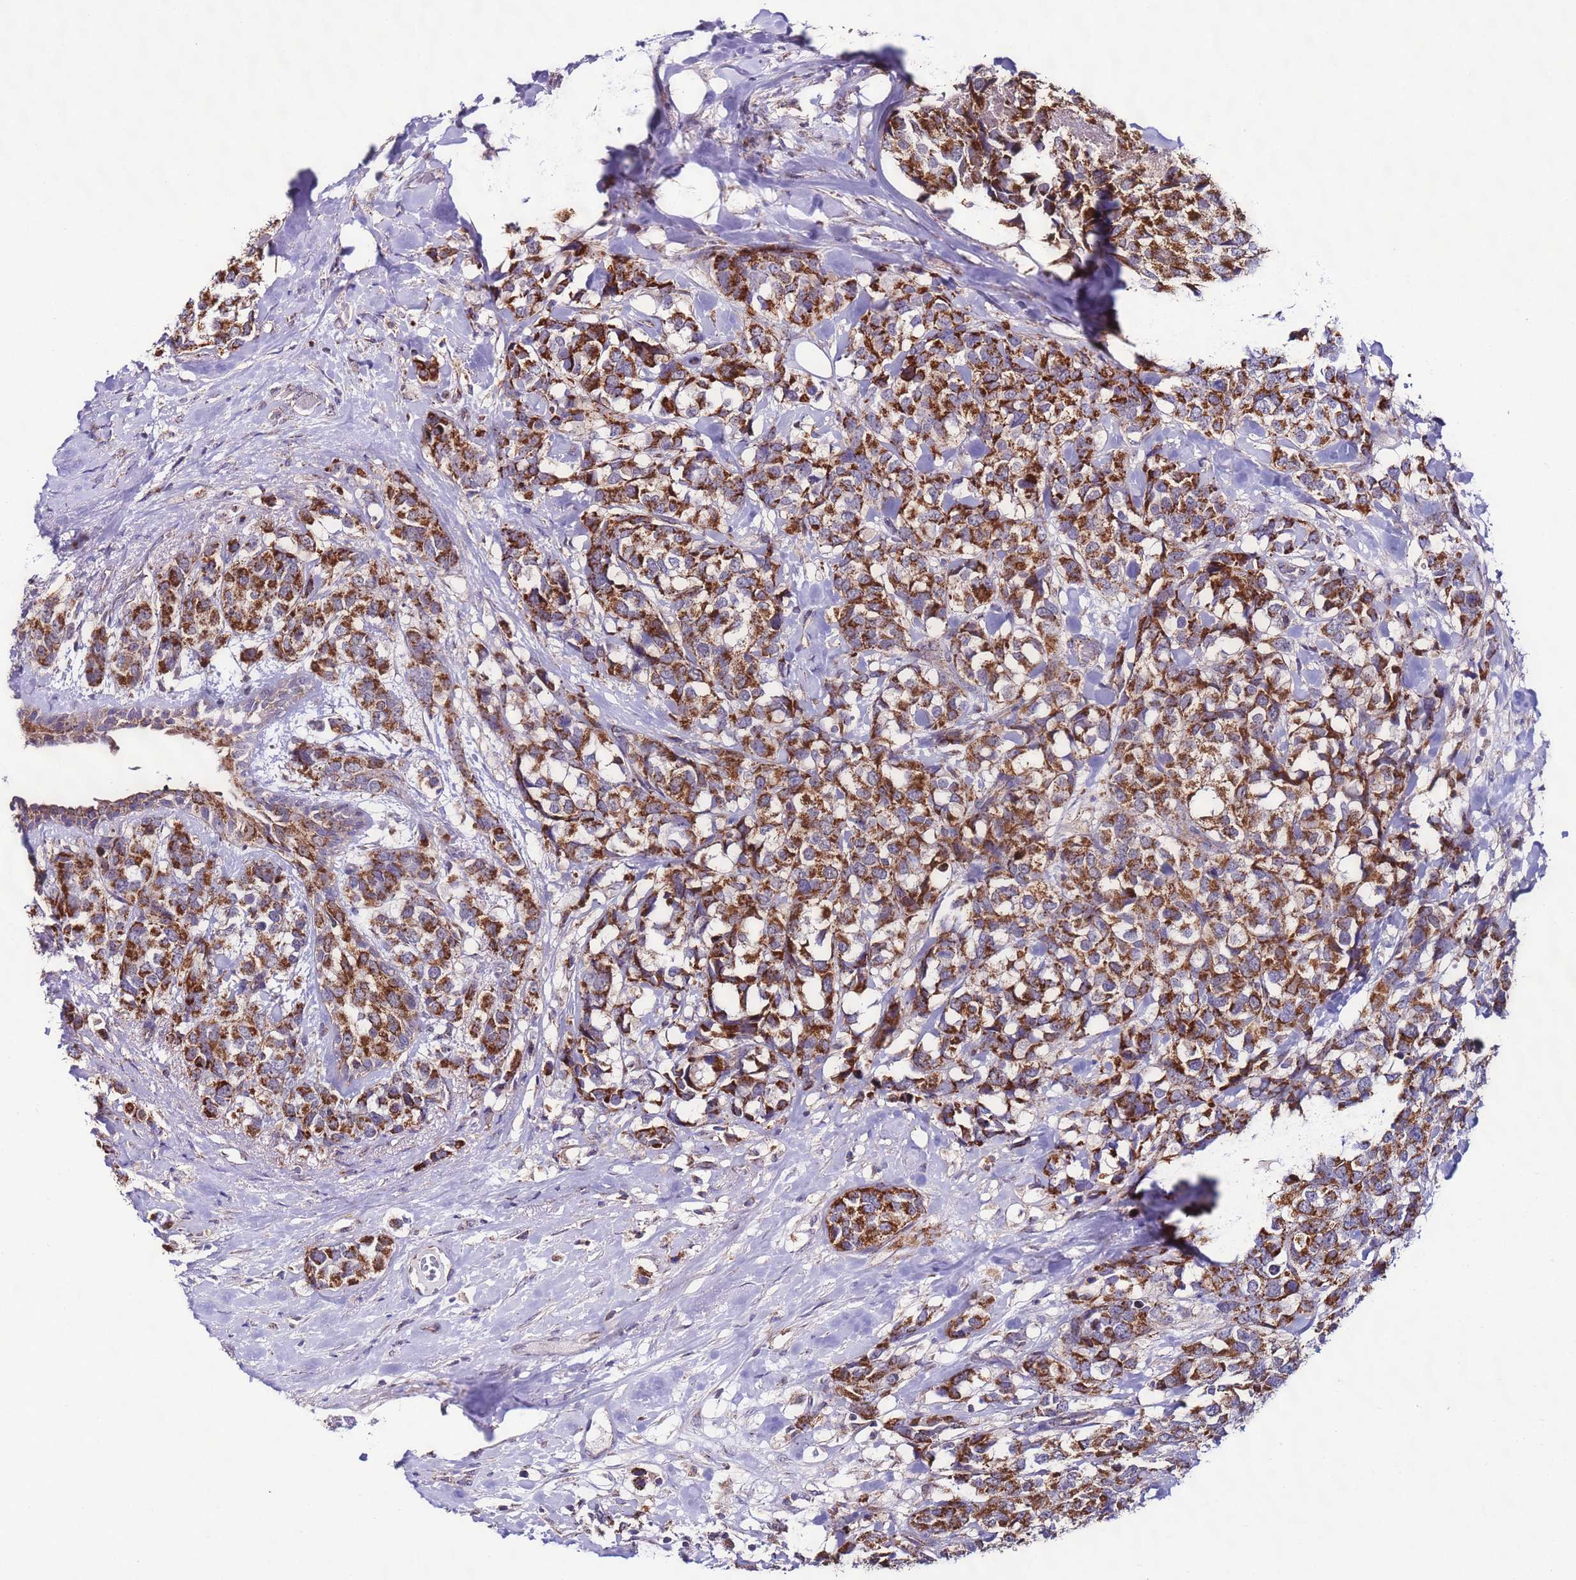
{"staining": {"intensity": "strong", "quantity": ">75%", "location": "cytoplasmic/membranous"}, "tissue": "breast cancer", "cell_type": "Tumor cells", "image_type": "cancer", "snomed": [{"axis": "morphology", "description": "Lobular carcinoma"}, {"axis": "topography", "description": "Breast"}], "caption": "DAB immunohistochemical staining of lobular carcinoma (breast) exhibits strong cytoplasmic/membranous protein staining in about >75% of tumor cells.", "gene": "UEVLD", "patient": {"sex": "female", "age": 59}}